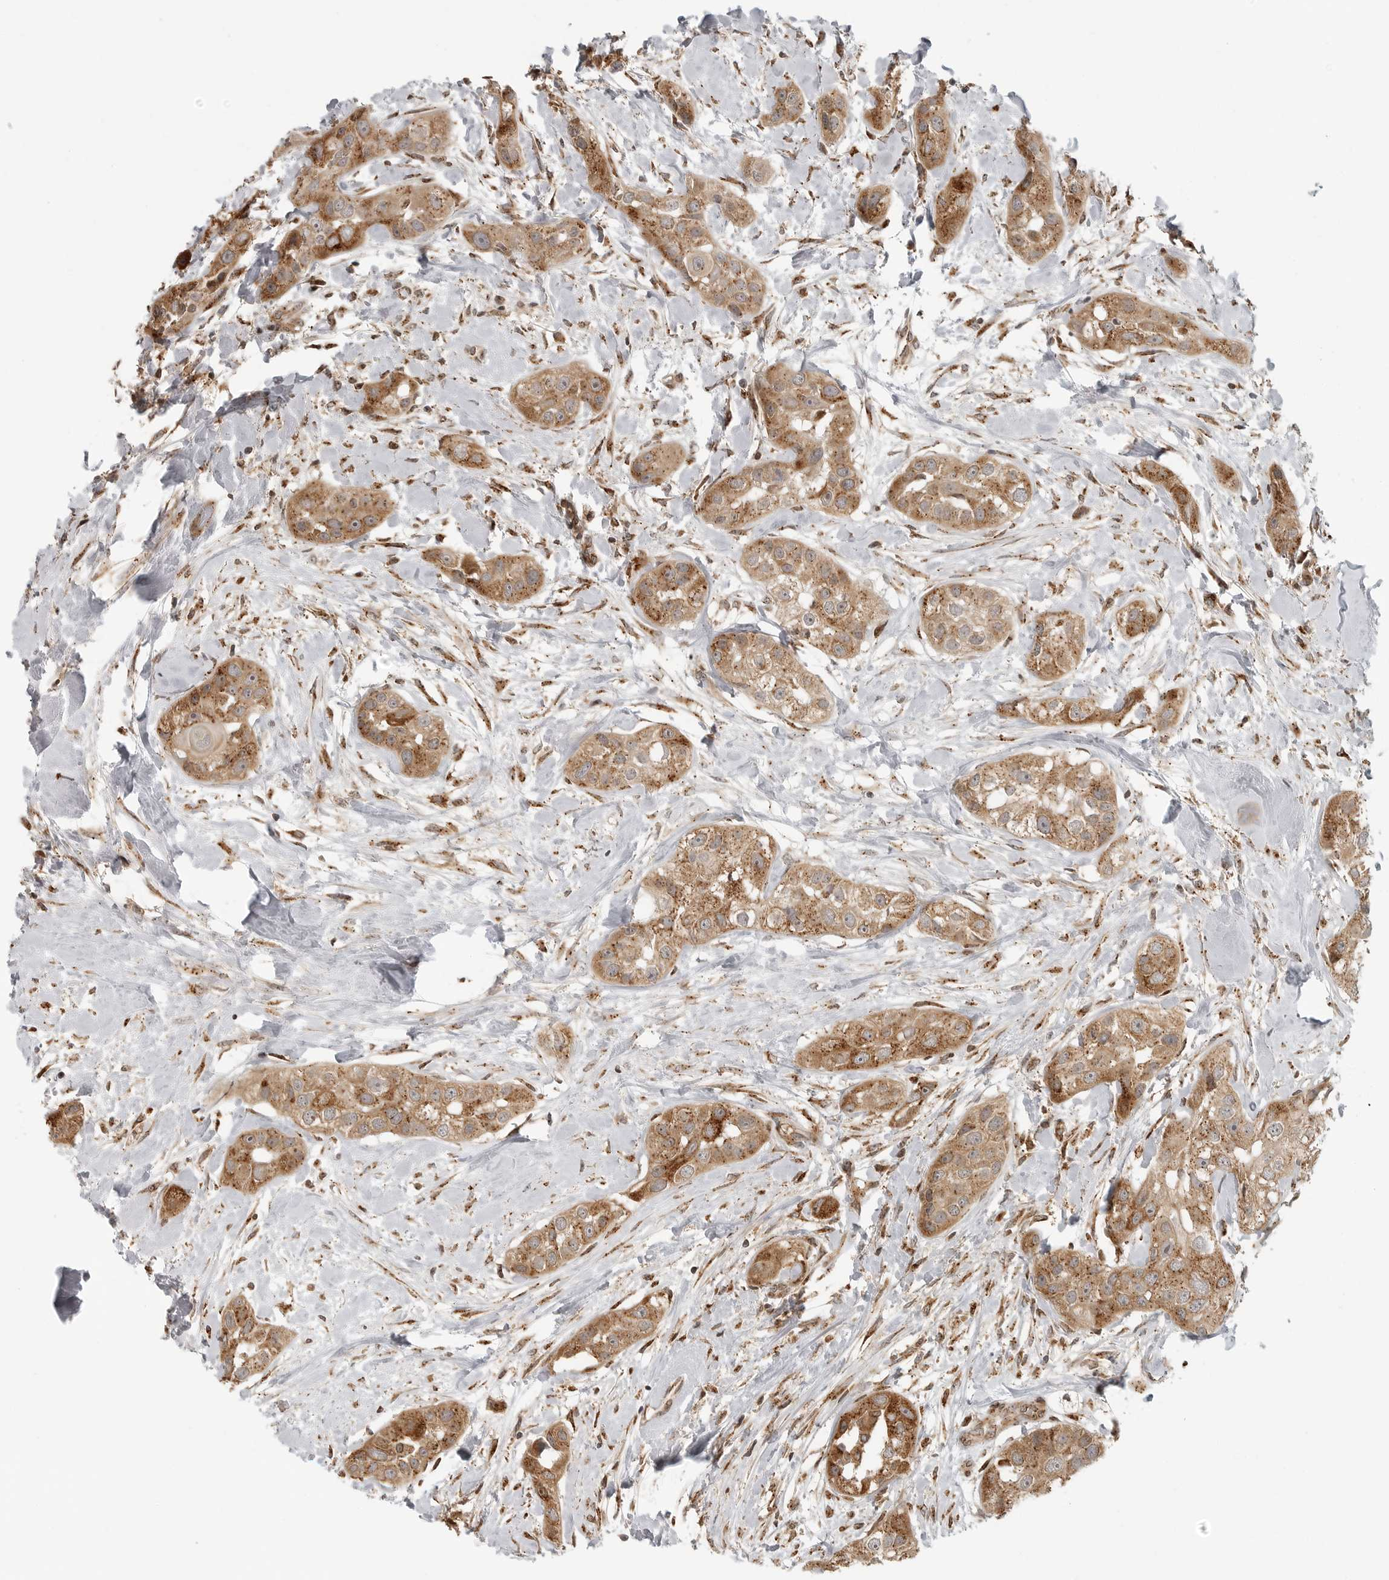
{"staining": {"intensity": "moderate", "quantity": ">75%", "location": "cytoplasmic/membranous"}, "tissue": "head and neck cancer", "cell_type": "Tumor cells", "image_type": "cancer", "snomed": [{"axis": "morphology", "description": "Normal tissue, NOS"}, {"axis": "morphology", "description": "Squamous cell carcinoma, NOS"}, {"axis": "topography", "description": "Skeletal muscle"}, {"axis": "topography", "description": "Head-Neck"}], "caption": "Squamous cell carcinoma (head and neck) tissue shows moderate cytoplasmic/membranous expression in about >75% of tumor cells, visualized by immunohistochemistry. (brown staining indicates protein expression, while blue staining denotes nuclei).", "gene": "COPA", "patient": {"sex": "male", "age": 51}}